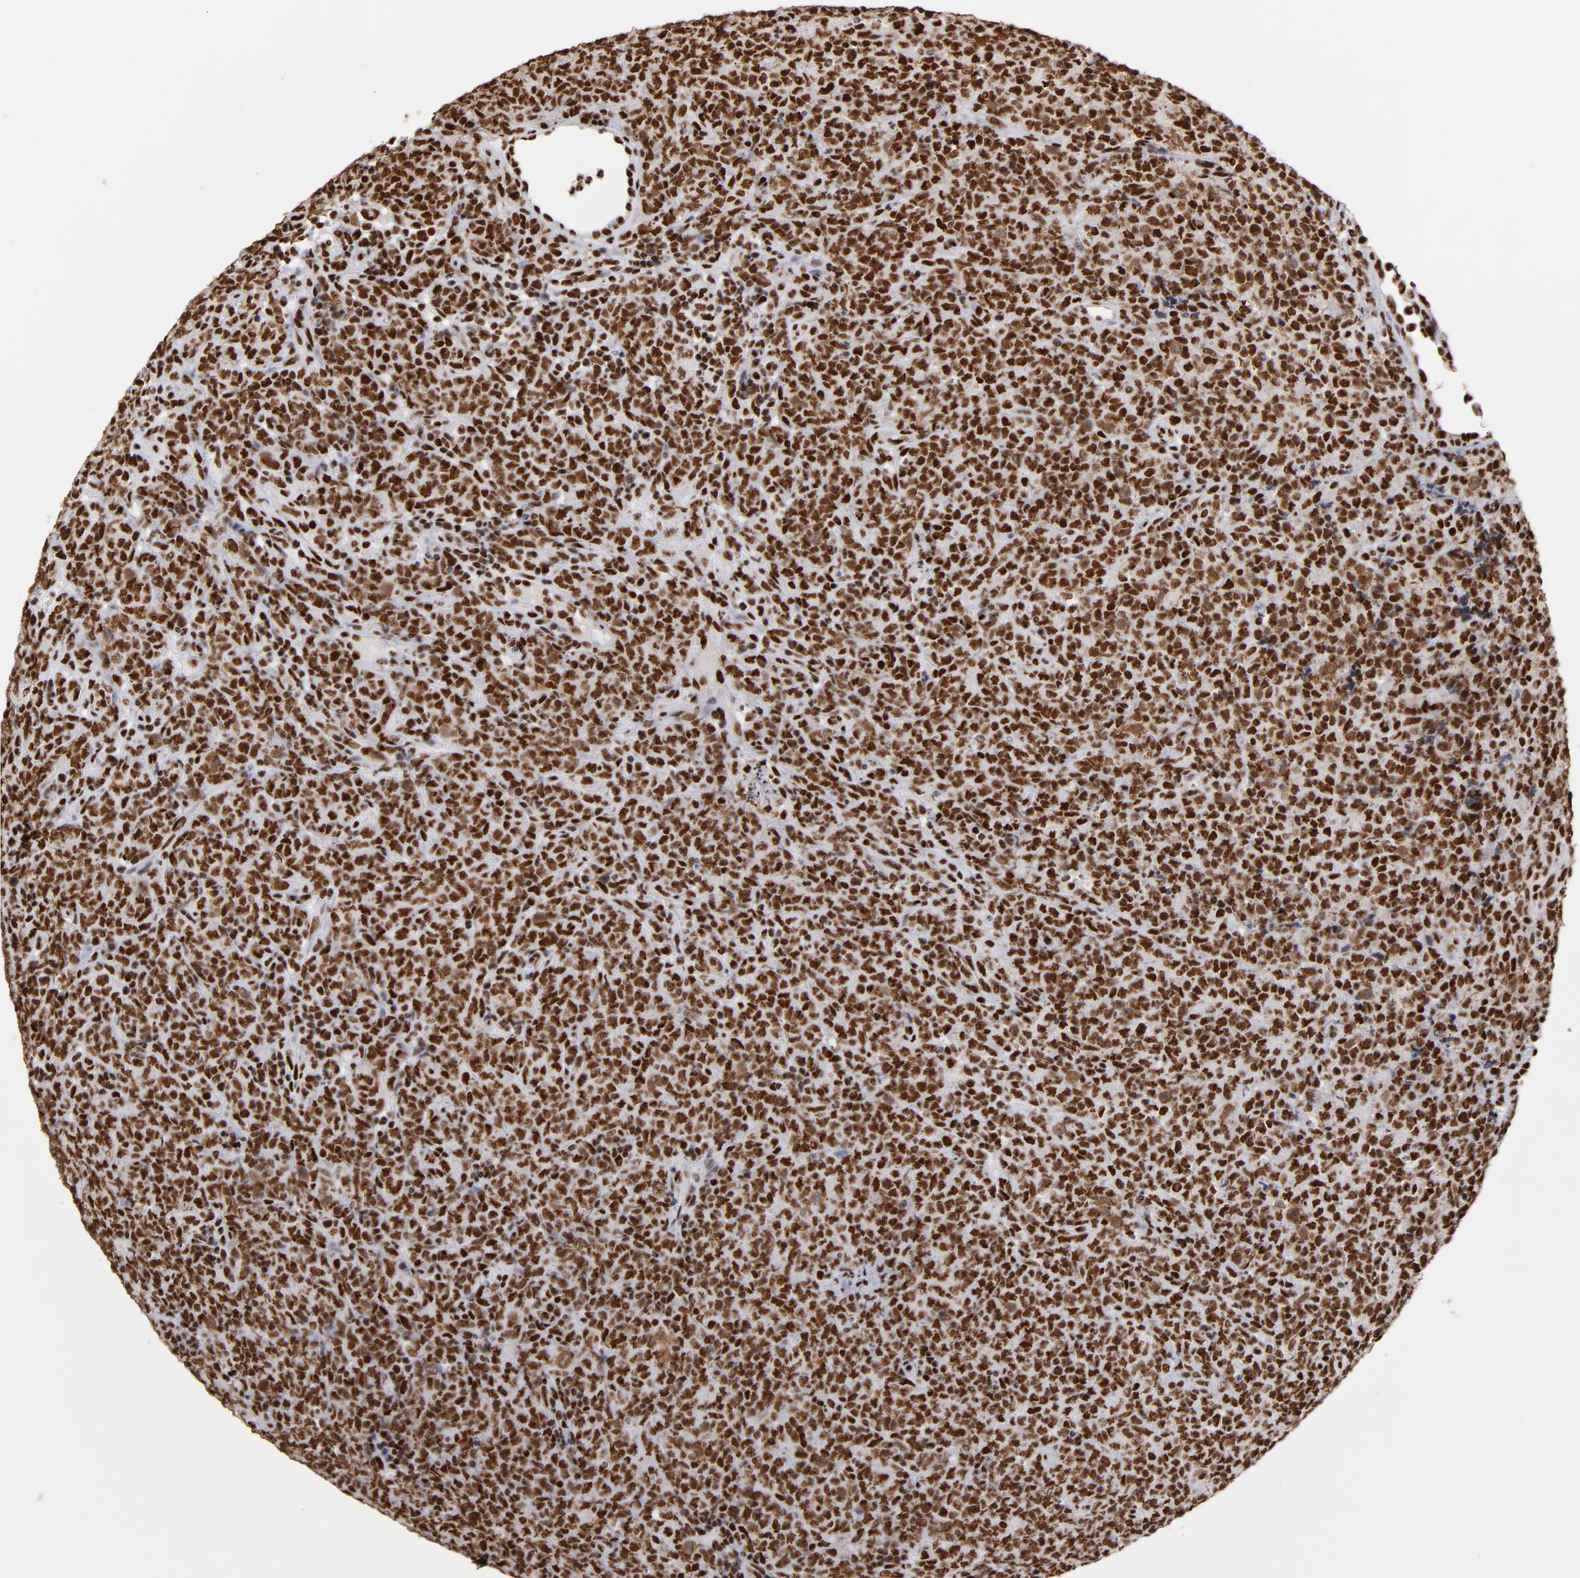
{"staining": {"intensity": "strong", "quantity": ">75%", "location": "nuclear"}, "tissue": "lymphoma", "cell_type": "Tumor cells", "image_type": "cancer", "snomed": [{"axis": "morphology", "description": "Malignant lymphoma, non-Hodgkin's type, High grade"}, {"axis": "topography", "description": "Tonsil"}], "caption": "IHC histopathology image of neoplastic tissue: human lymphoma stained using immunohistochemistry shows high levels of strong protein expression localized specifically in the nuclear of tumor cells, appearing as a nuclear brown color.", "gene": "MRE11", "patient": {"sex": "female", "age": 36}}